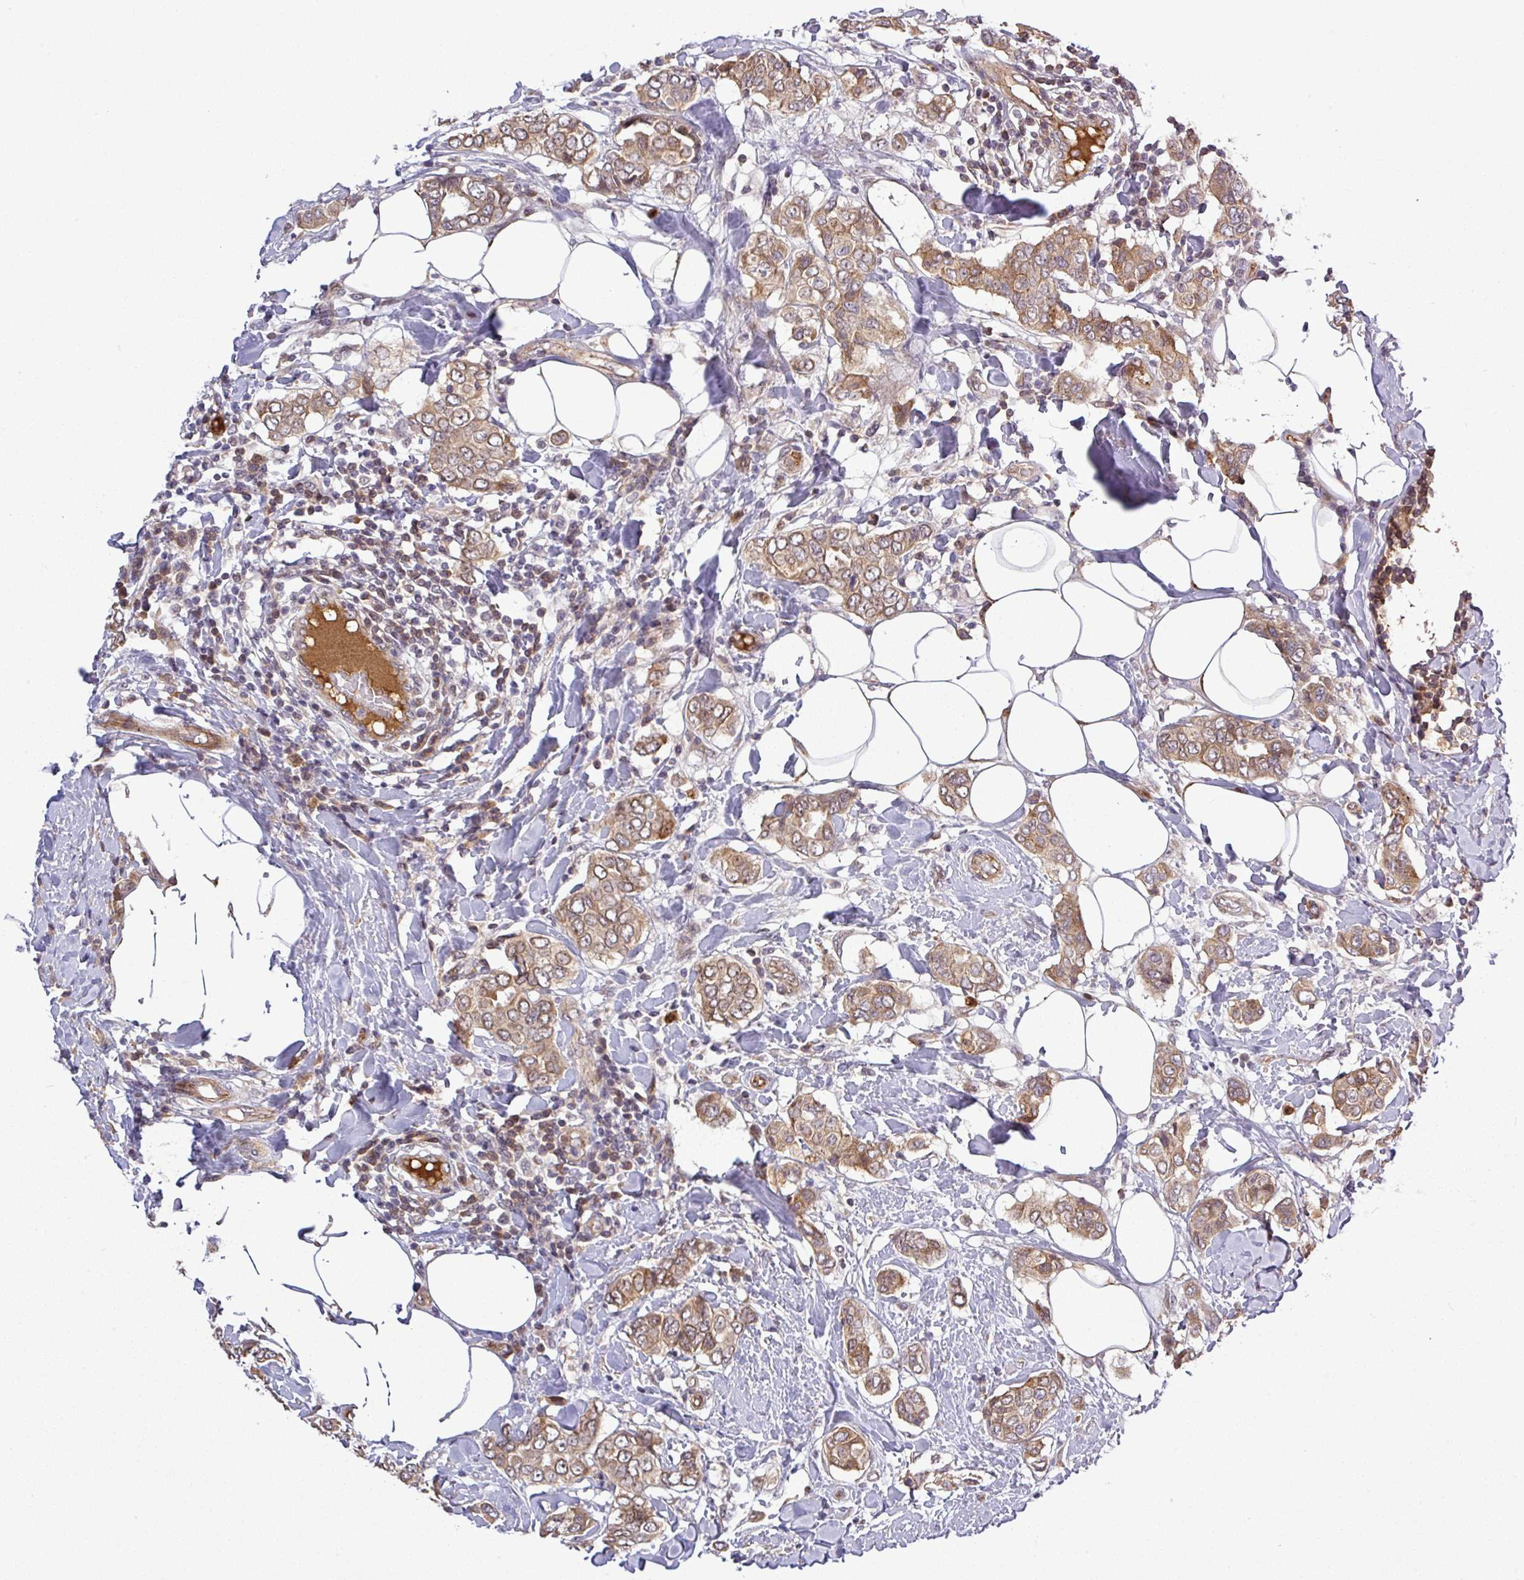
{"staining": {"intensity": "moderate", "quantity": ">75%", "location": "cytoplasmic/membranous"}, "tissue": "breast cancer", "cell_type": "Tumor cells", "image_type": "cancer", "snomed": [{"axis": "morphology", "description": "Lobular carcinoma"}, {"axis": "topography", "description": "Breast"}], "caption": "High-magnification brightfield microscopy of breast cancer (lobular carcinoma) stained with DAB (3,3'-diaminobenzidine) (brown) and counterstained with hematoxylin (blue). tumor cells exhibit moderate cytoplasmic/membranous staining is present in about>75% of cells.", "gene": "PCDH1", "patient": {"sex": "female", "age": 51}}